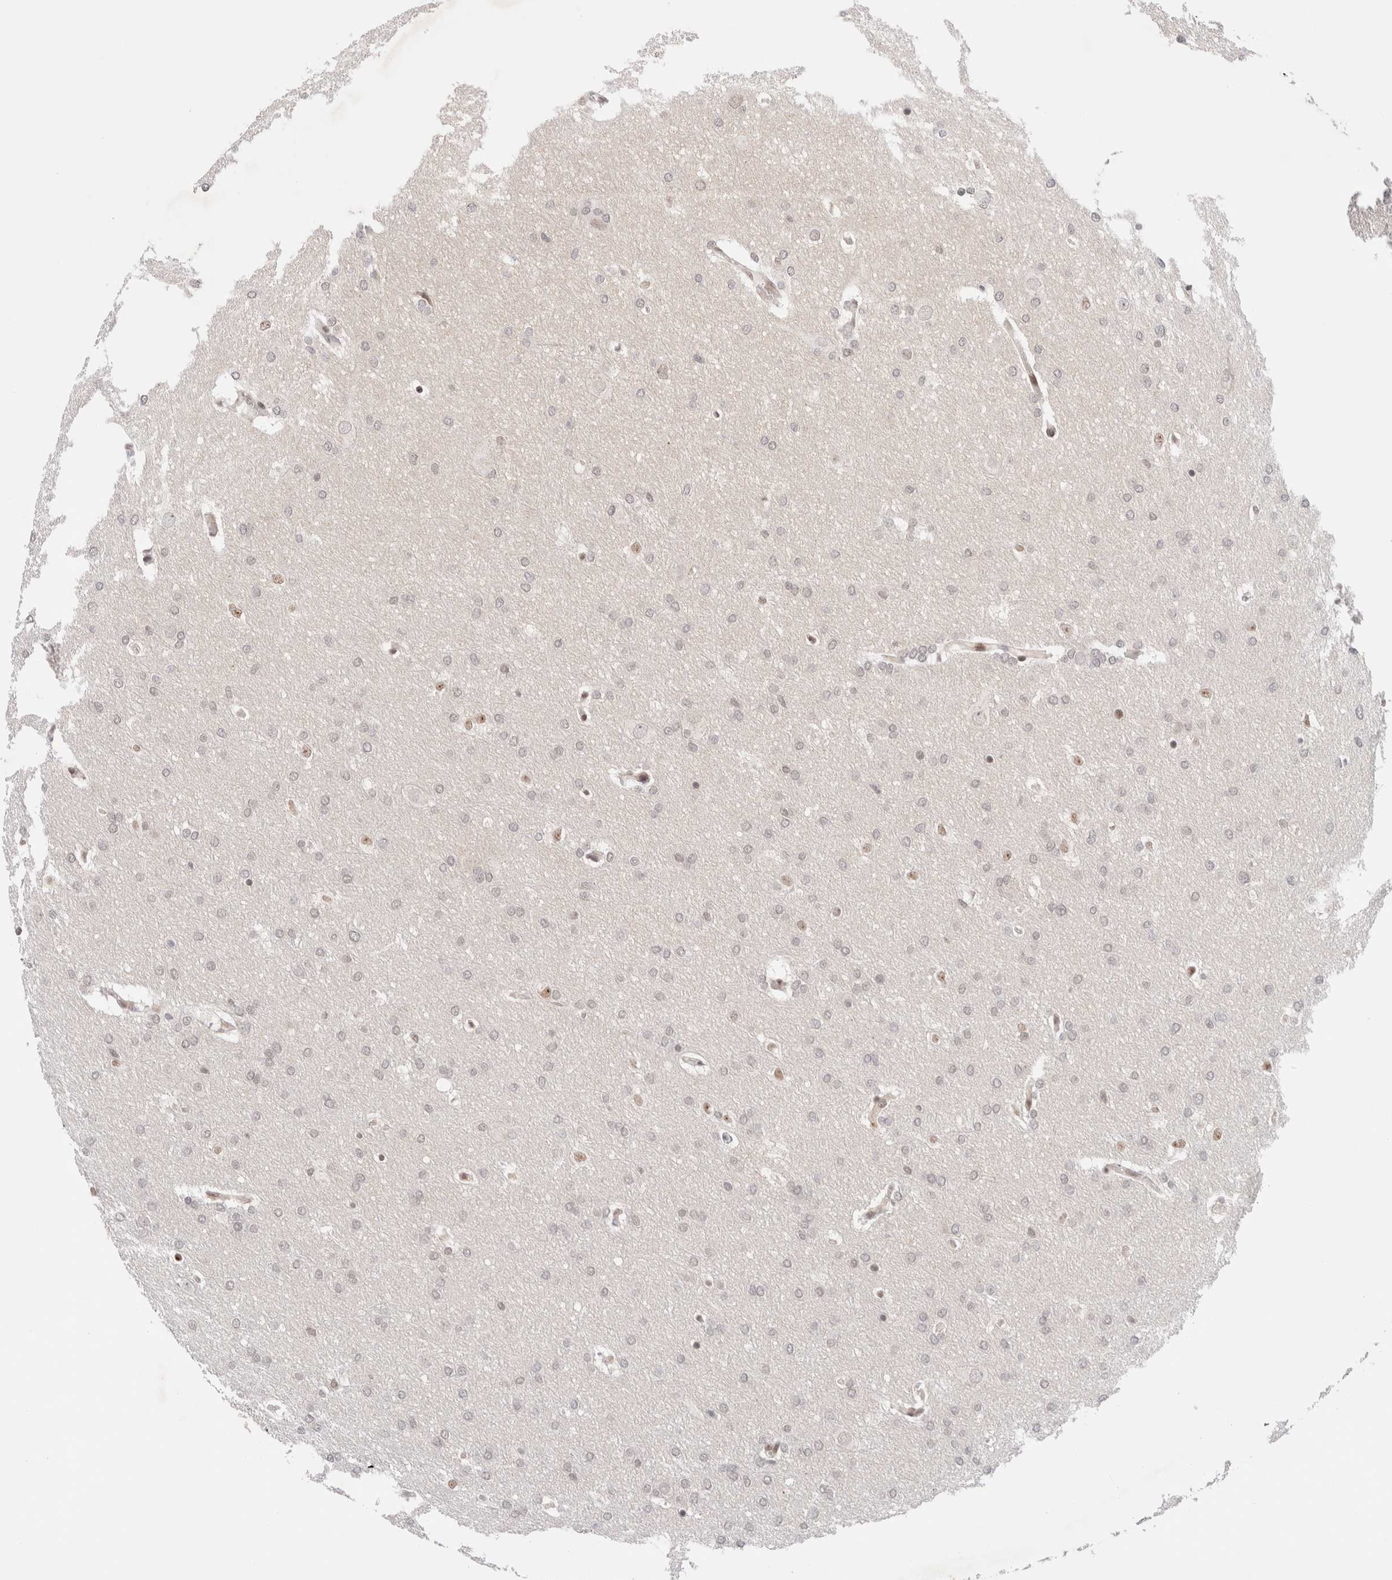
{"staining": {"intensity": "weak", "quantity": "<25%", "location": "nuclear"}, "tissue": "glioma", "cell_type": "Tumor cells", "image_type": "cancer", "snomed": [{"axis": "morphology", "description": "Glioma, malignant, Low grade"}, {"axis": "topography", "description": "Brain"}], "caption": "An immunohistochemistry micrograph of glioma is shown. There is no staining in tumor cells of glioma. (Stains: DAB immunohistochemistry with hematoxylin counter stain, Microscopy: brightfield microscopy at high magnification).", "gene": "GATAD2A", "patient": {"sex": "female", "age": 37}}